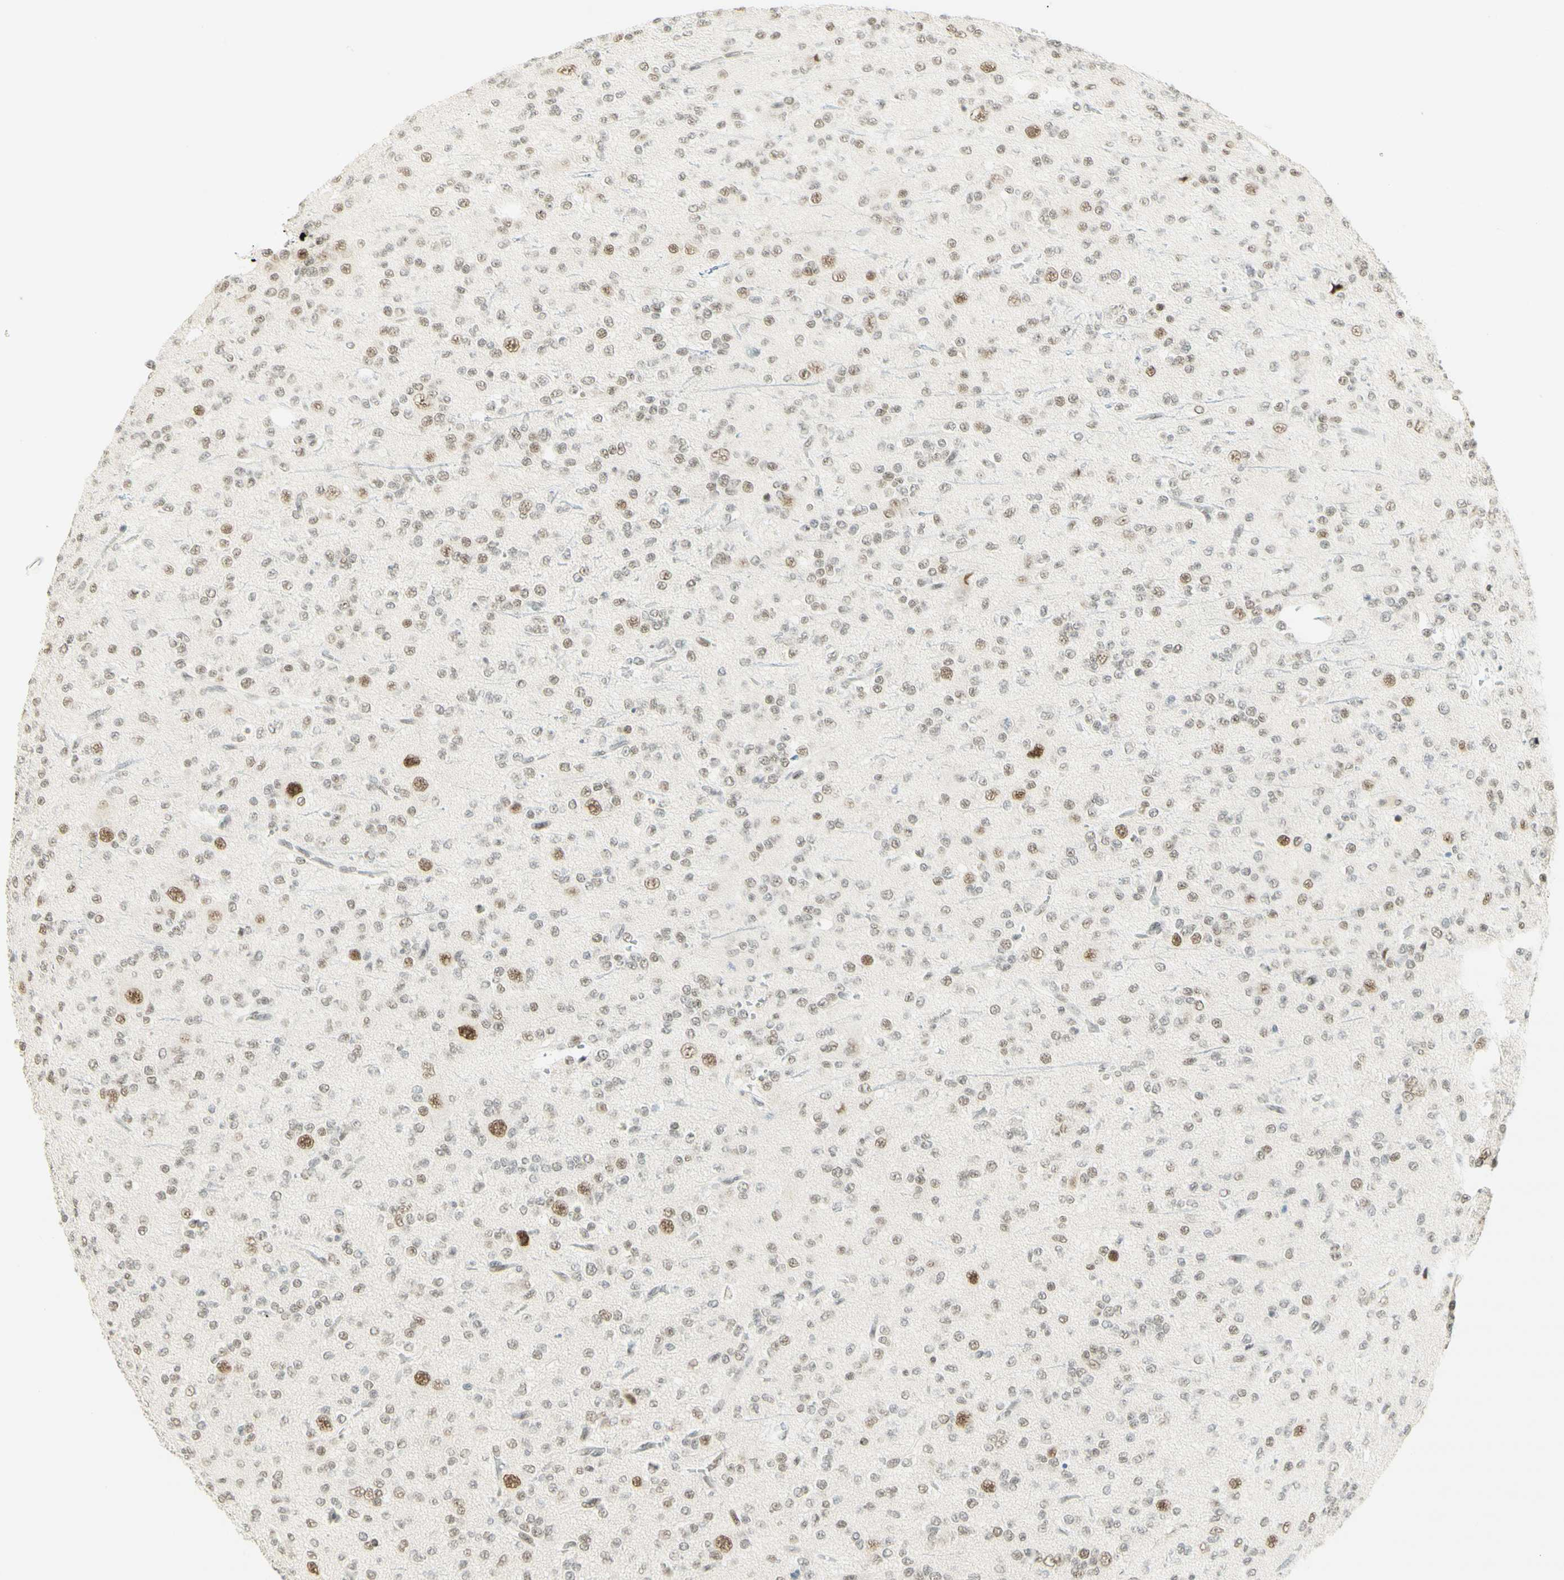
{"staining": {"intensity": "moderate", "quantity": "<25%", "location": "nuclear"}, "tissue": "glioma", "cell_type": "Tumor cells", "image_type": "cancer", "snomed": [{"axis": "morphology", "description": "Glioma, malignant, Low grade"}, {"axis": "topography", "description": "Brain"}], "caption": "The micrograph shows staining of malignant glioma (low-grade), revealing moderate nuclear protein staining (brown color) within tumor cells. (DAB IHC with brightfield microscopy, high magnification).", "gene": "PMS2", "patient": {"sex": "male", "age": 38}}